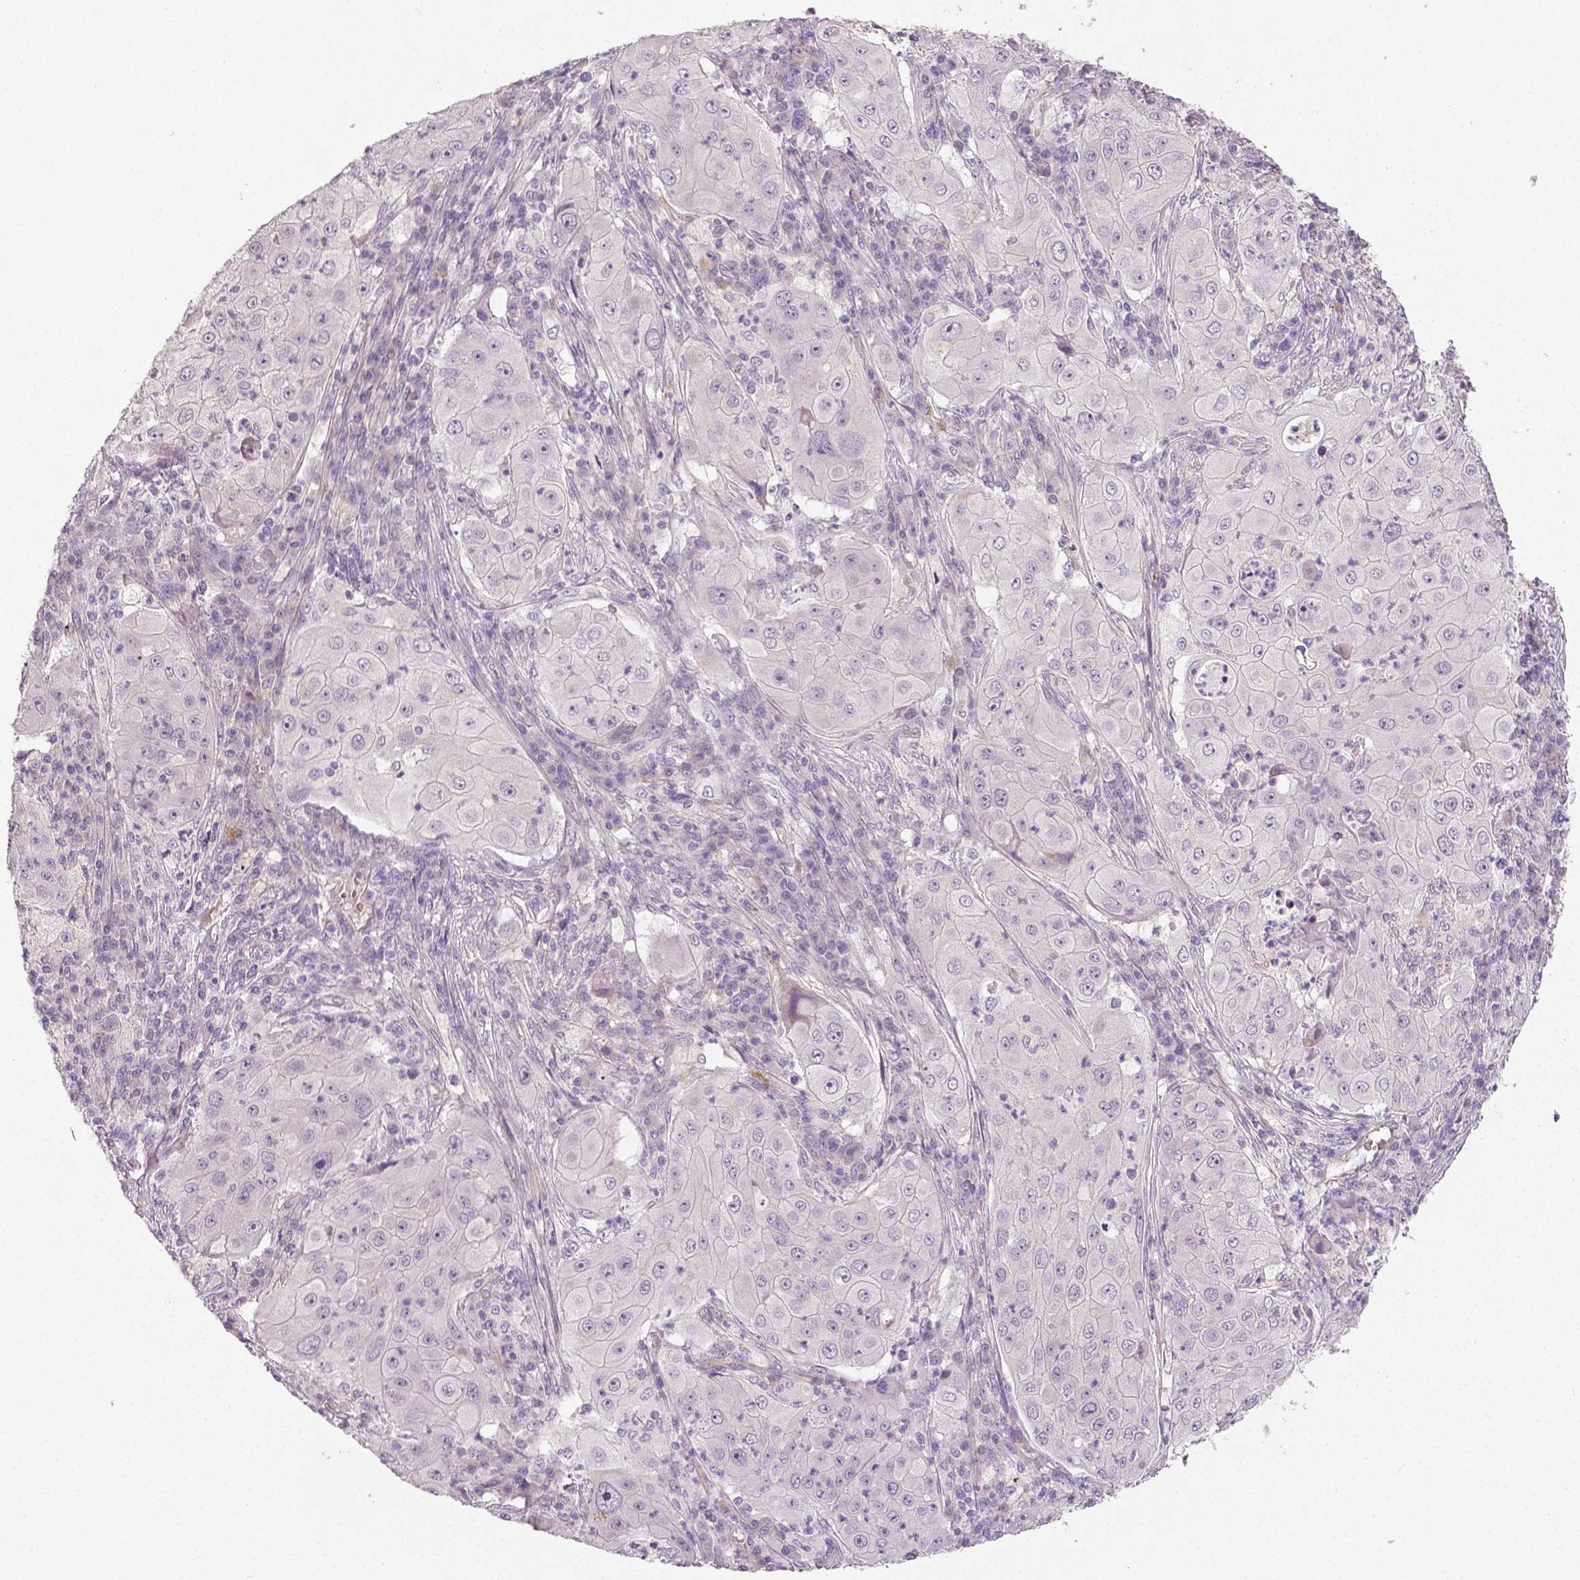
{"staining": {"intensity": "negative", "quantity": "none", "location": "none"}, "tissue": "lung cancer", "cell_type": "Tumor cells", "image_type": "cancer", "snomed": [{"axis": "morphology", "description": "Squamous cell carcinoma, NOS"}, {"axis": "topography", "description": "Lung"}], "caption": "Tumor cells show no significant protein staining in lung squamous cell carcinoma.", "gene": "FLT1", "patient": {"sex": "female", "age": 59}}